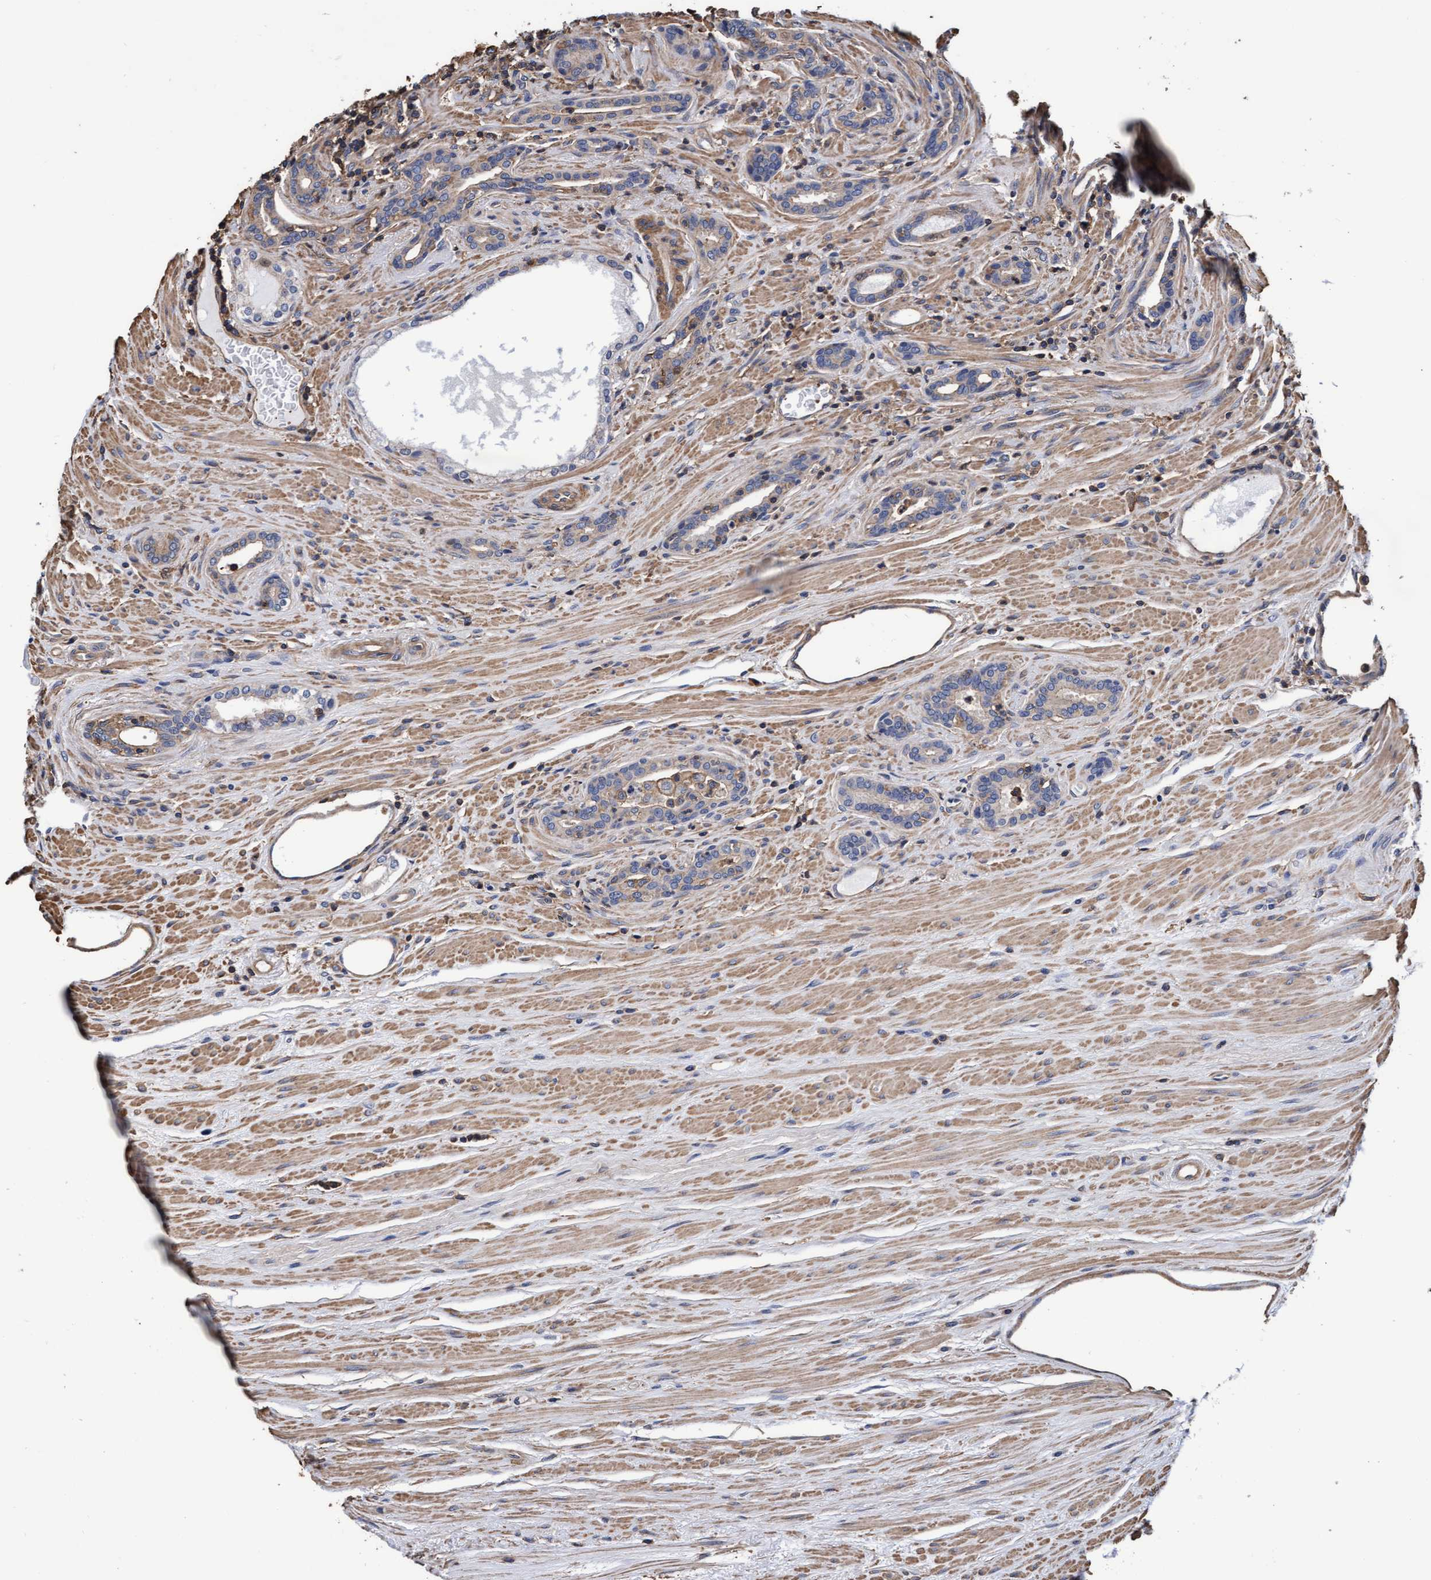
{"staining": {"intensity": "weak", "quantity": "<25%", "location": "cytoplasmic/membranous"}, "tissue": "prostate cancer", "cell_type": "Tumor cells", "image_type": "cancer", "snomed": [{"axis": "morphology", "description": "Adenocarcinoma, High grade"}, {"axis": "topography", "description": "Prostate"}], "caption": "IHC micrograph of high-grade adenocarcinoma (prostate) stained for a protein (brown), which demonstrates no staining in tumor cells. (DAB immunohistochemistry, high magnification).", "gene": "GRHPR", "patient": {"sex": "male", "age": 71}}